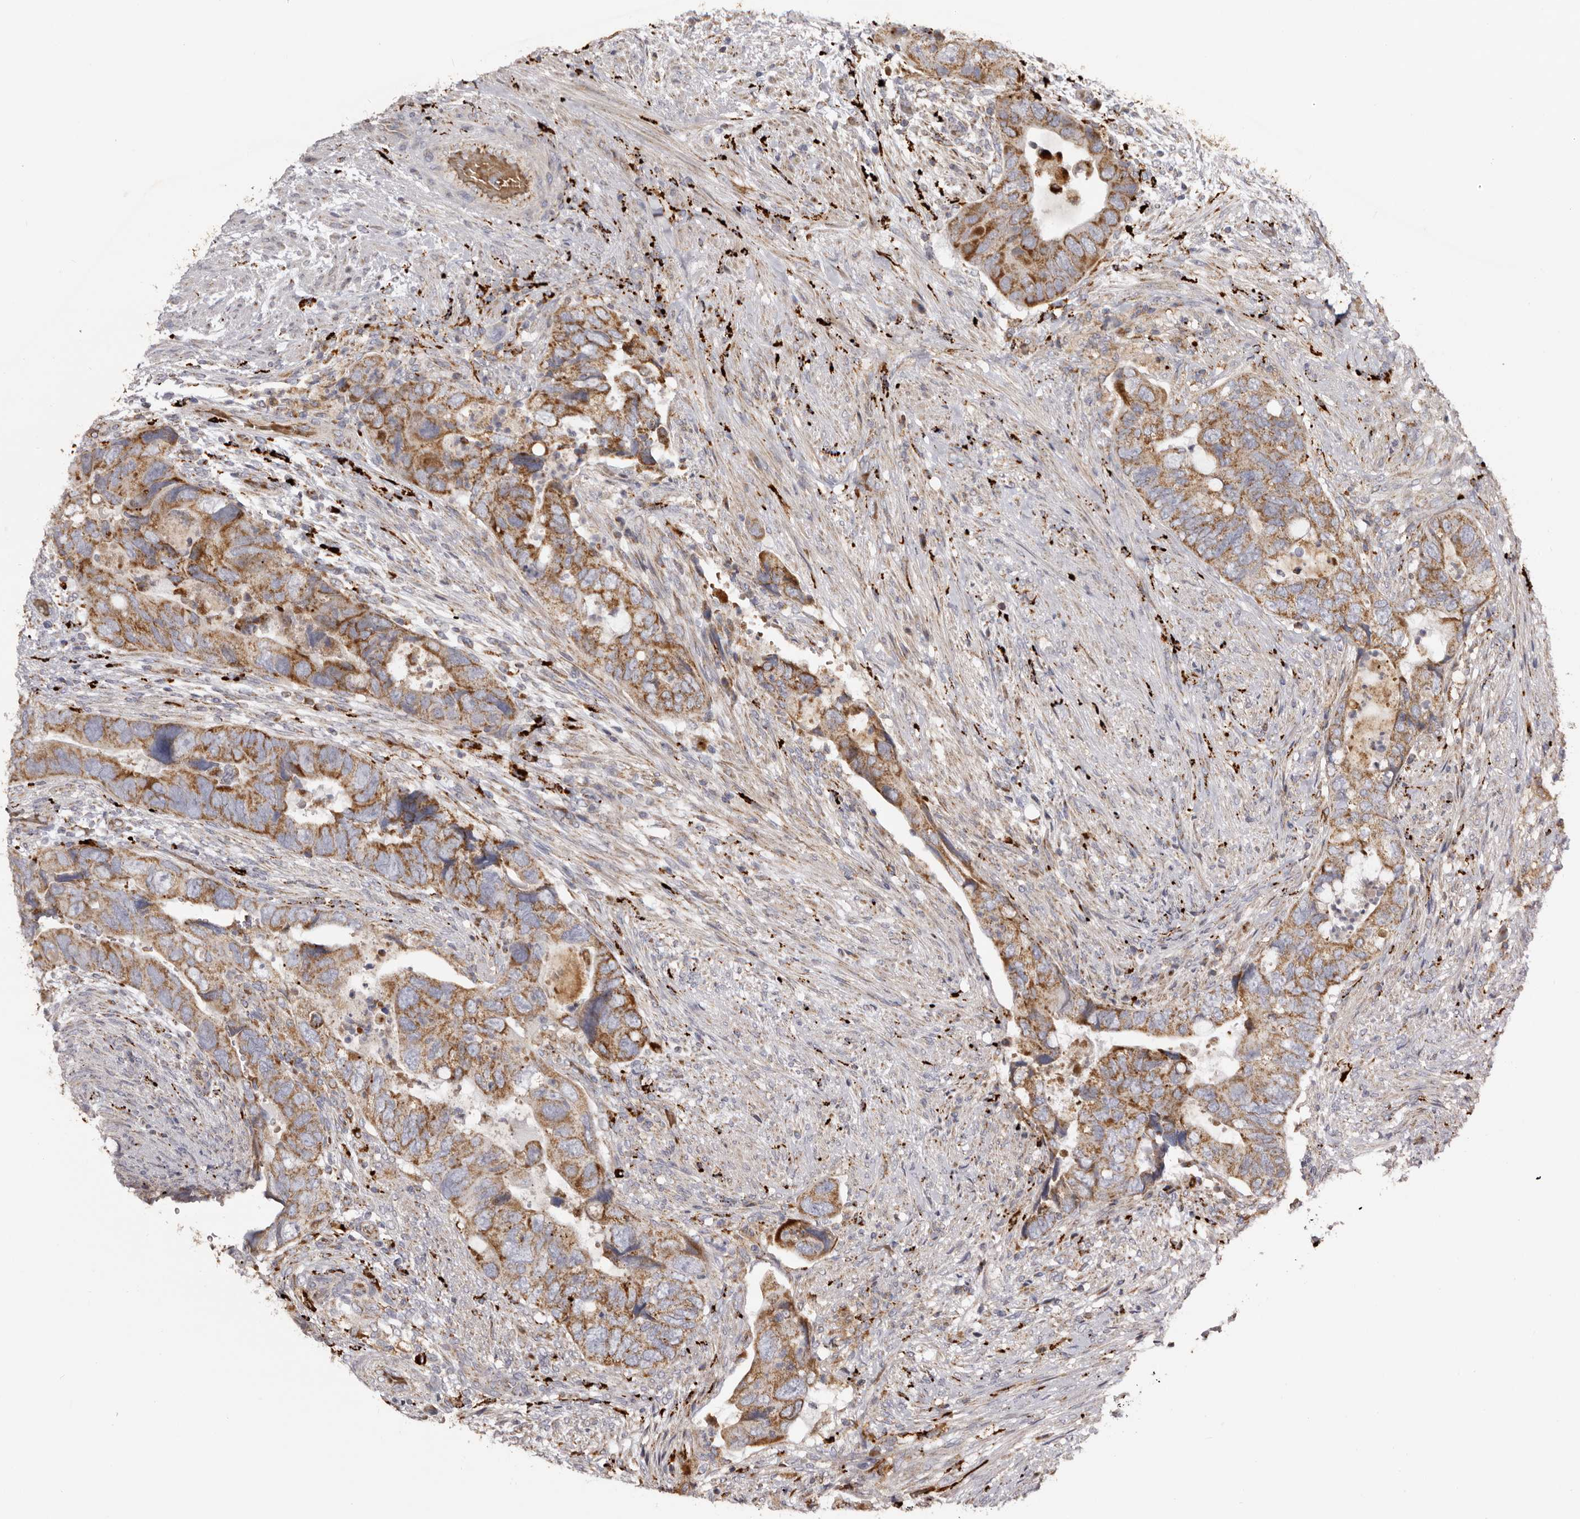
{"staining": {"intensity": "moderate", "quantity": ">75%", "location": "cytoplasmic/membranous"}, "tissue": "colorectal cancer", "cell_type": "Tumor cells", "image_type": "cancer", "snomed": [{"axis": "morphology", "description": "Adenocarcinoma, NOS"}, {"axis": "topography", "description": "Rectum"}], "caption": "Human colorectal cancer stained for a protein (brown) exhibits moderate cytoplasmic/membranous positive expression in about >75% of tumor cells.", "gene": "MECR", "patient": {"sex": "male", "age": 63}}